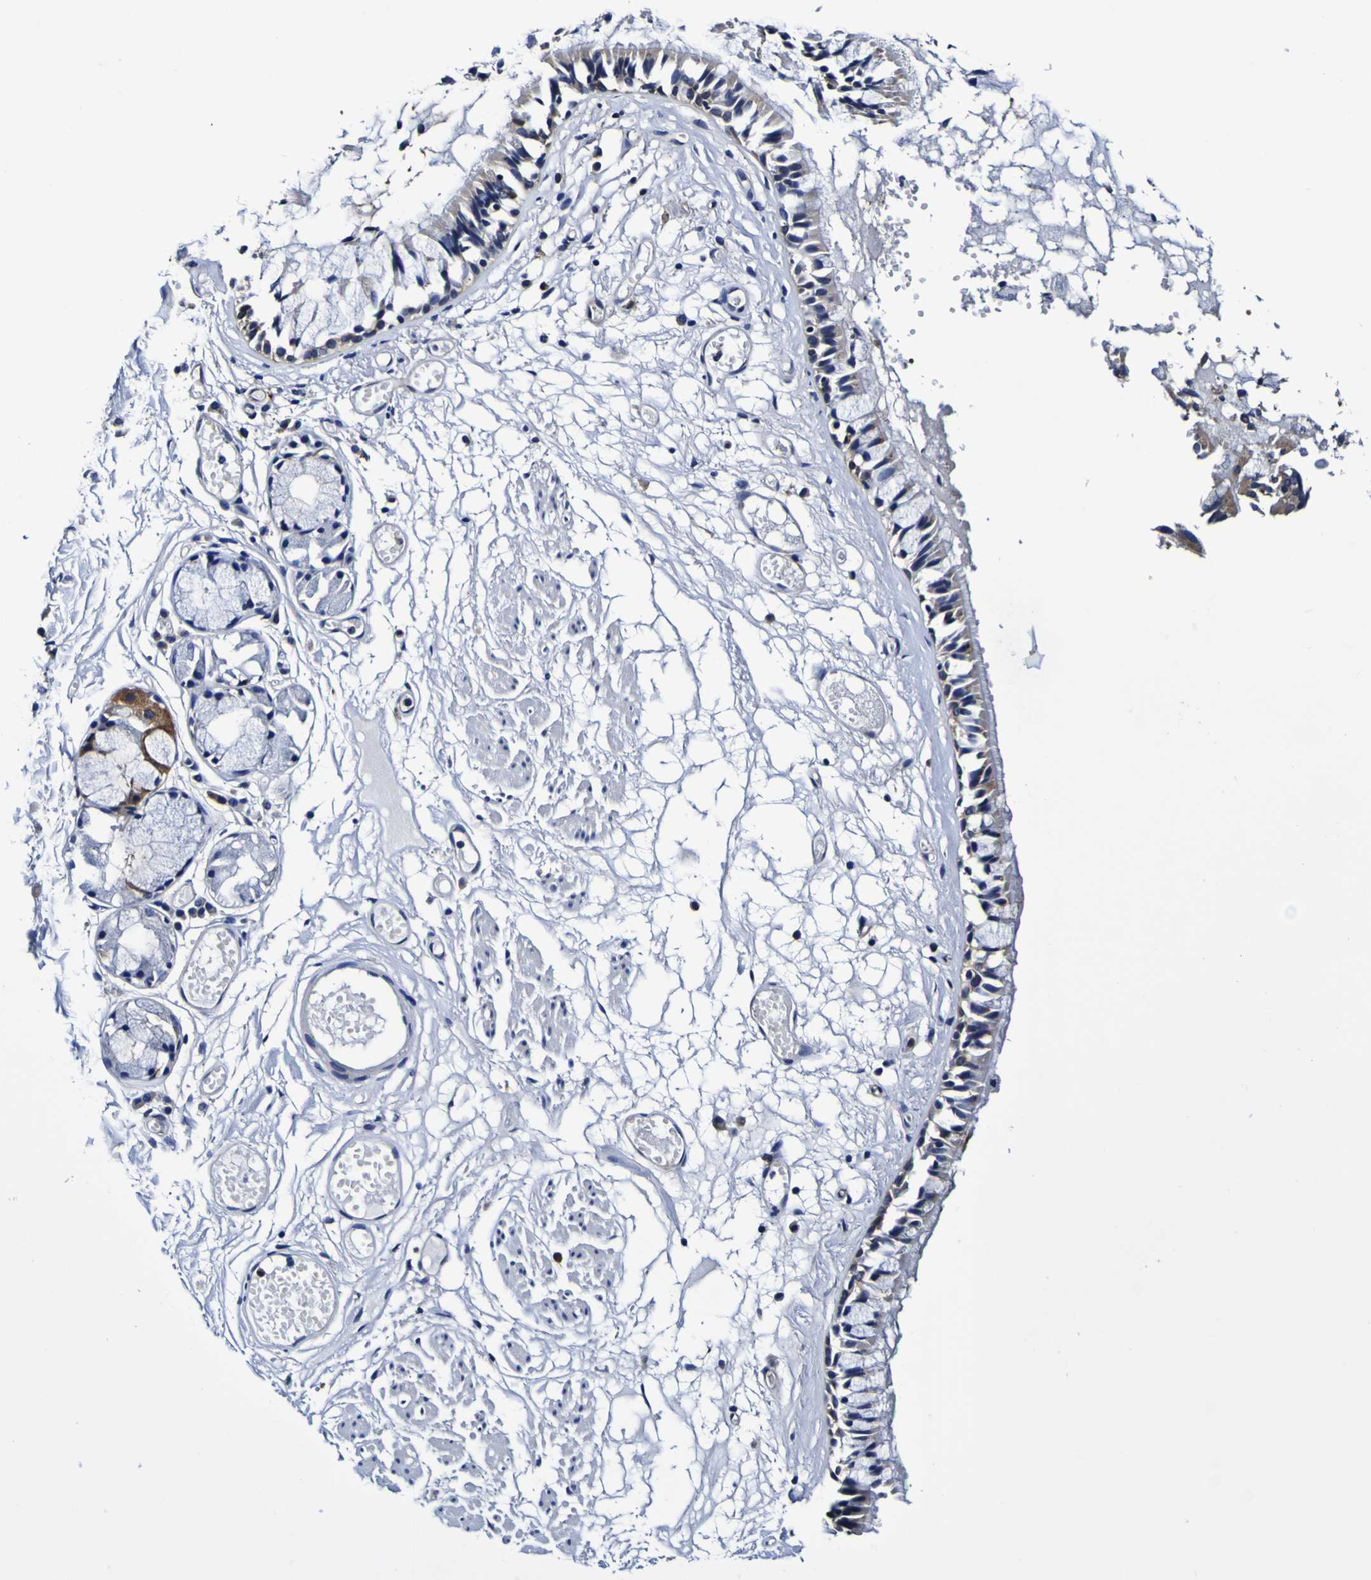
{"staining": {"intensity": "weak", "quantity": "25%-75%", "location": "cytoplasmic/membranous"}, "tissue": "bronchus", "cell_type": "Respiratory epithelial cells", "image_type": "normal", "snomed": [{"axis": "morphology", "description": "Normal tissue, NOS"}, {"axis": "morphology", "description": "Inflammation, NOS"}, {"axis": "topography", "description": "Cartilage tissue"}, {"axis": "topography", "description": "Lung"}], "caption": "A brown stain shows weak cytoplasmic/membranous staining of a protein in respiratory epithelial cells of unremarkable human bronchus. (DAB IHC with brightfield microscopy, high magnification).", "gene": "GPX1", "patient": {"sex": "male", "age": 71}}